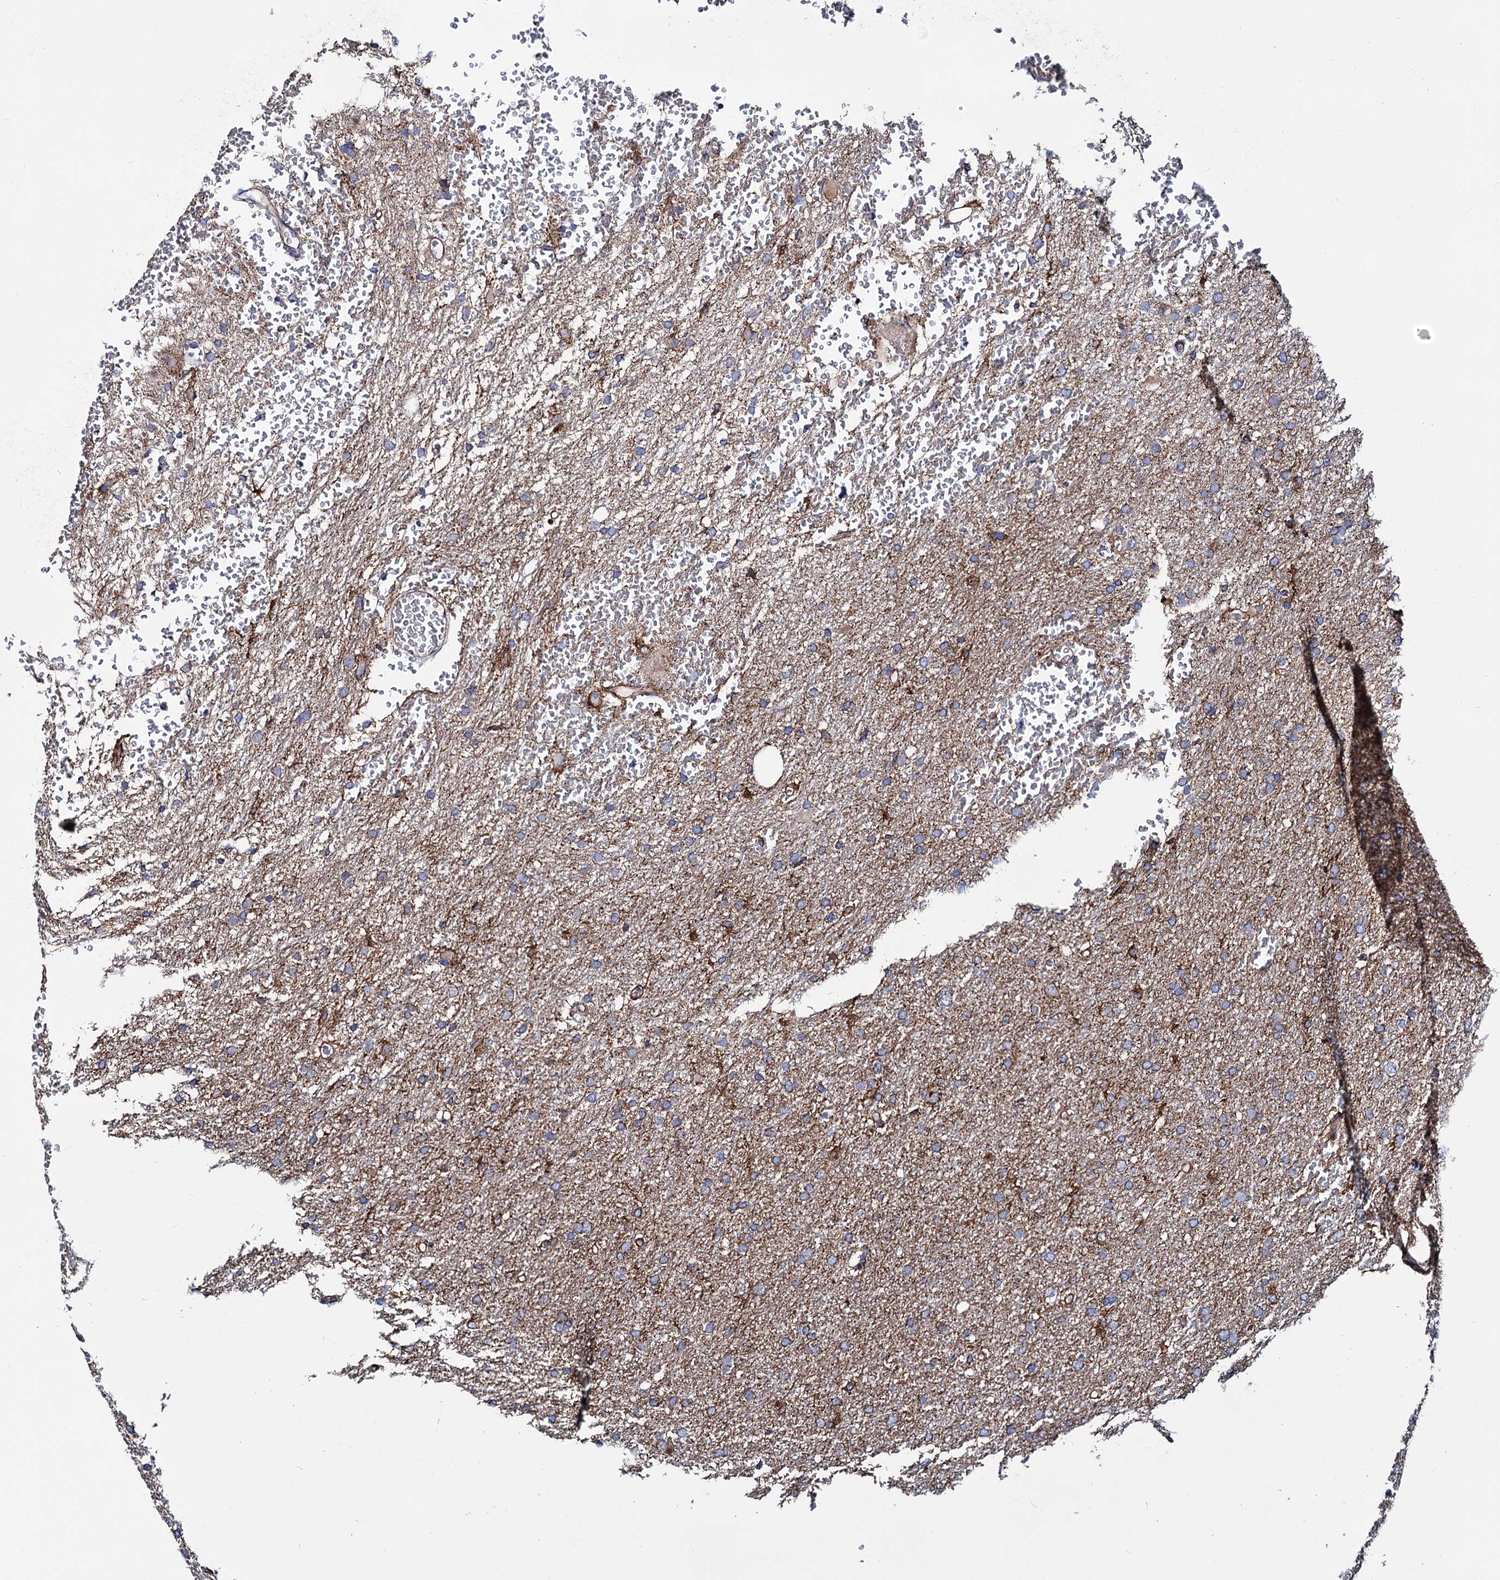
{"staining": {"intensity": "weak", "quantity": ">75%", "location": "cytoplasmic/membranous"}, "tissue": "glioma", "cell_type": "Tumor cells", "image_type": "cancer", "snomed": [{"axis": "morphology", "description": "Glioma, malignant, High grade"}, {"axis": "topography", "description": "Cerebral cortex"}], "caption": "The image reveals immunohistochemical staining of glioma. There is weak cytoplasmic/membranous staining is identified in about >75% of tumor cells.", "gene": "DEF6", "patient": {"sex": "female", "age": 36}}